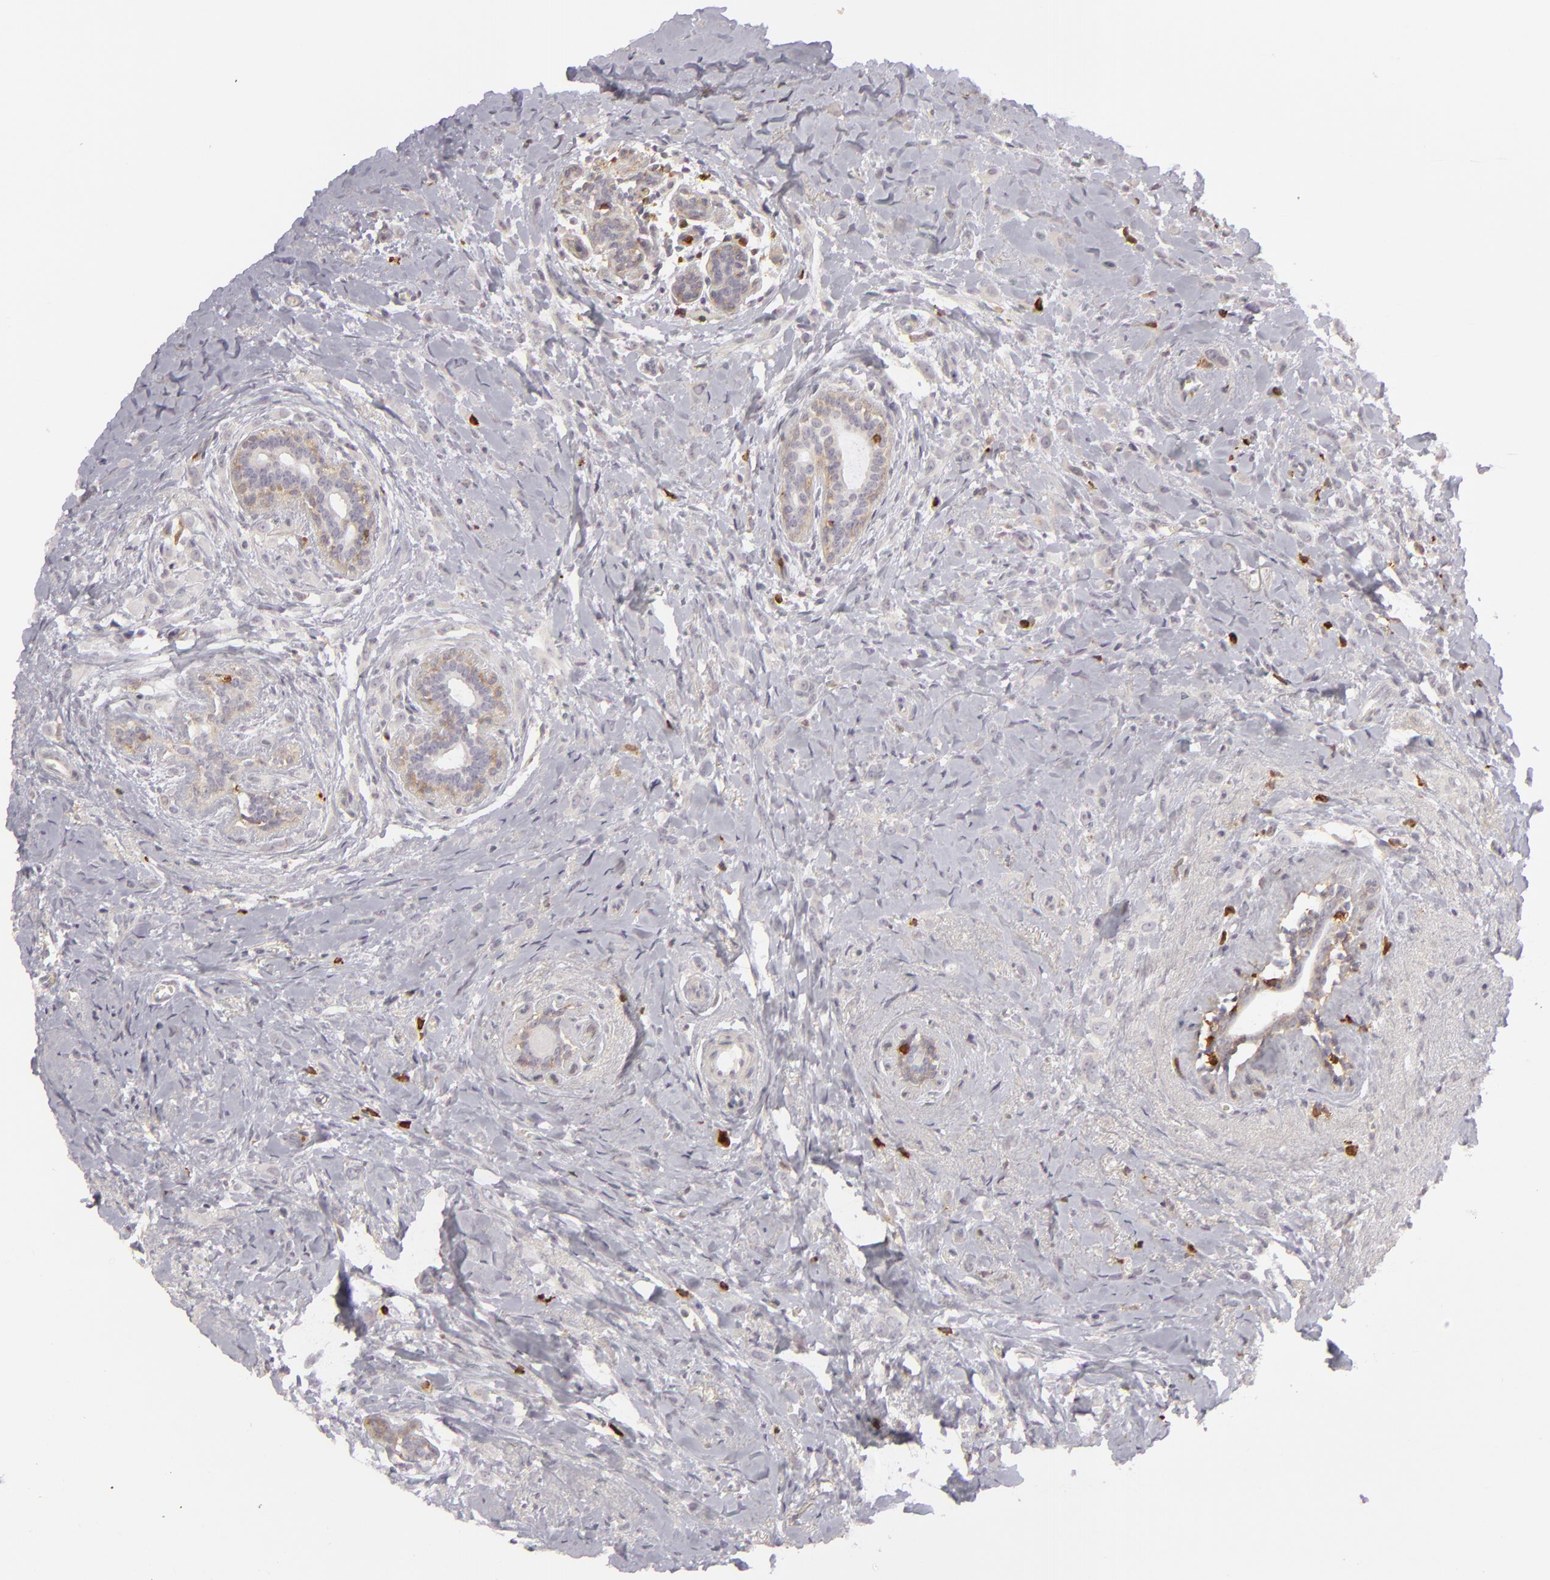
{"staining": {"intensity": "negative", "quantity": "none", "location": "none"}, "tissue": "breast cancer", "cell_type": "Tumor cells", "image_type": "cancer", "snomed": [{"axis": "morphology", "description": "Lobular carcinoma"}, {"axis": "topography", "description": "Breast"}], "caption": "The immunohistochemistry (IHC) histopathology image has no significant expression in tumor cells of breast cancer (lobular carcinoma) tissue.", "gene": "APOBEC3G", "patient": {"sex": "female", "age": 57}}